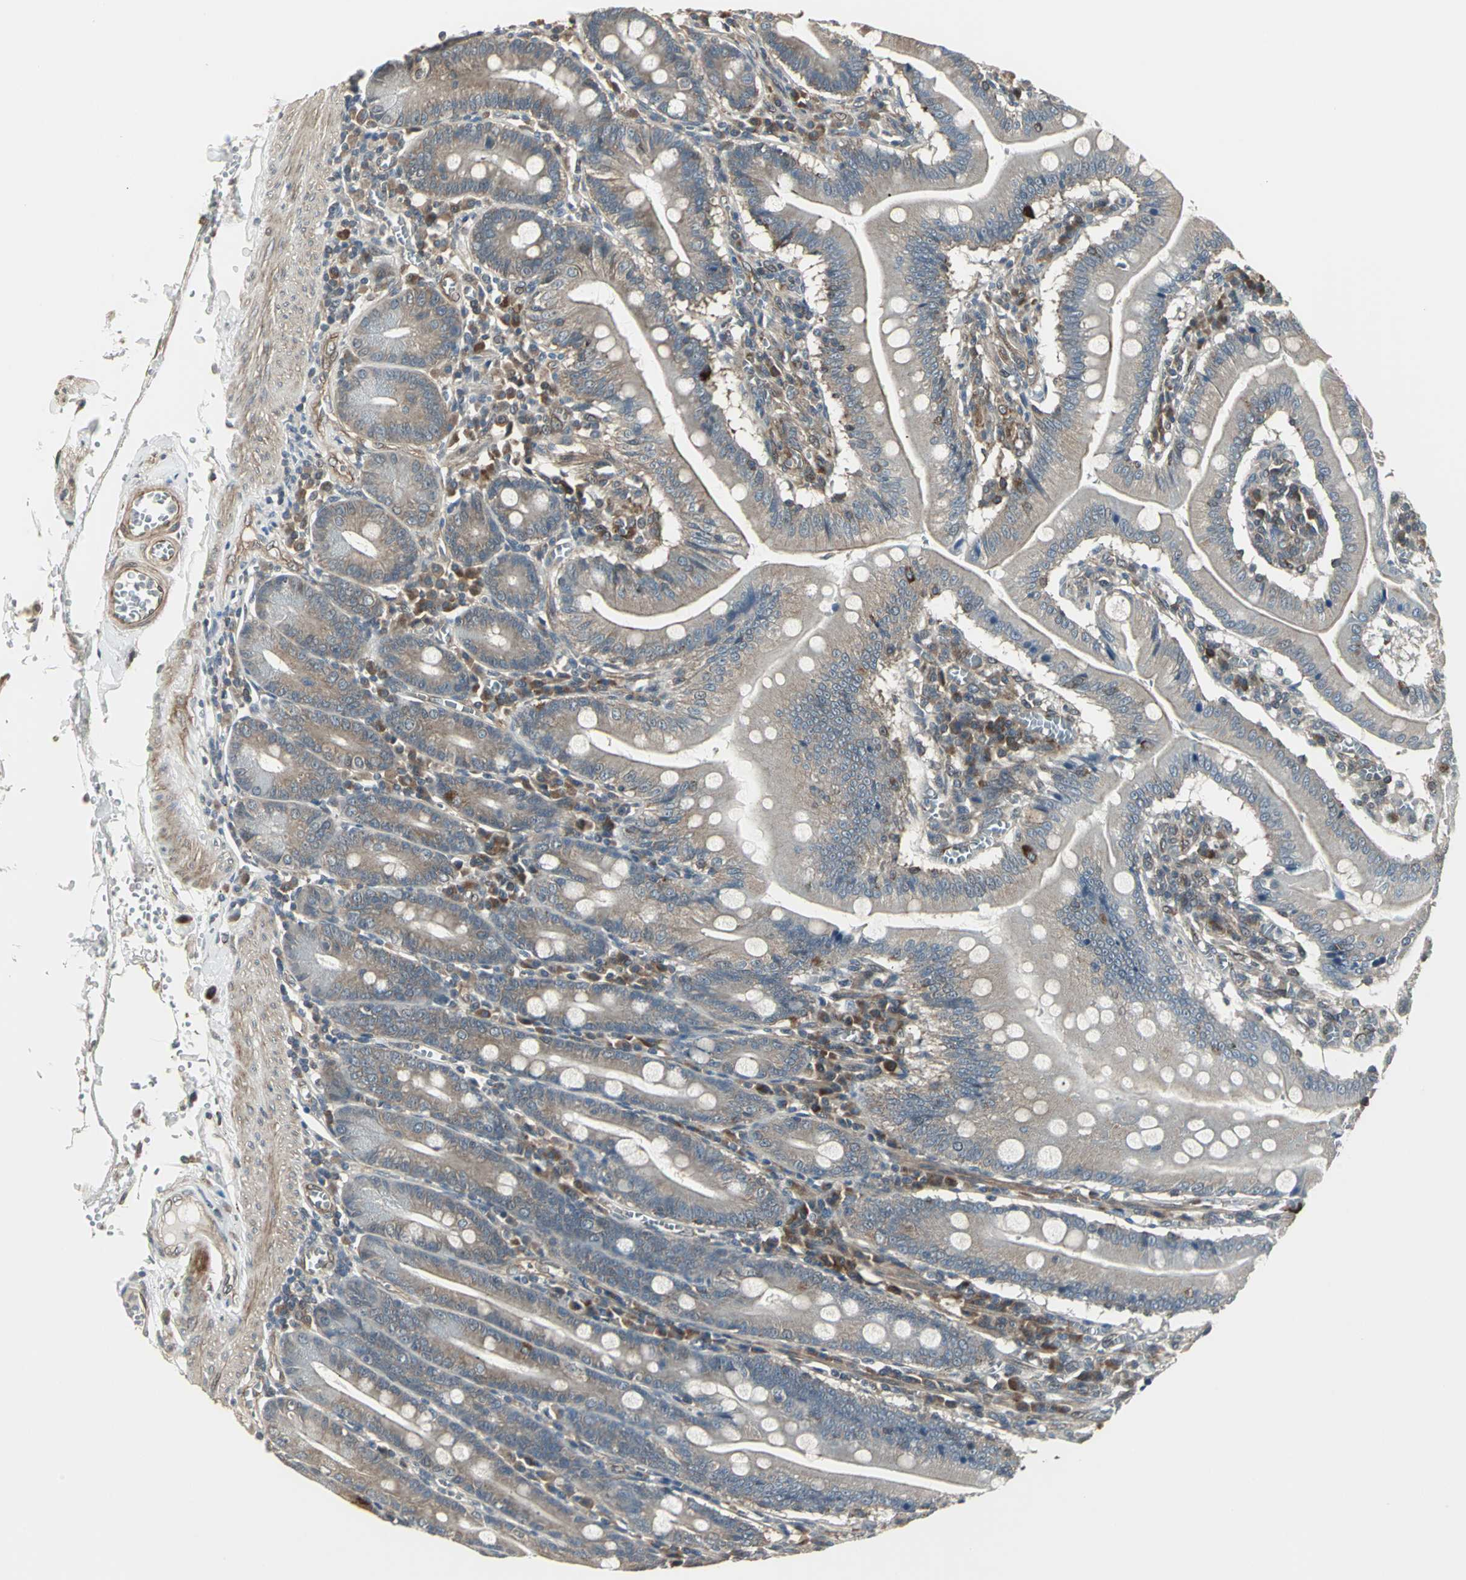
{"staining": {"intensity": "moderate", "quantity": "25%-75%", "location": "cytoplasmic/membranous"}, "tissue": "small intestine", "cell_type": "Glandular cells", "image_type": "normal", "snomed": [{"axis": "morphology", "description": "Normal tissue, NOS"}, {"axis": "topography", "description": "Small intestine"}], "caption": "Moderate cytoplasmic/membranous positivity for a protein is present in about 25%-75% of glandular cells of normal small intestine using immunohistochemistry (IHC).", "gene": "PFDN1", "patient": {"sex": "male", "age": 71}}